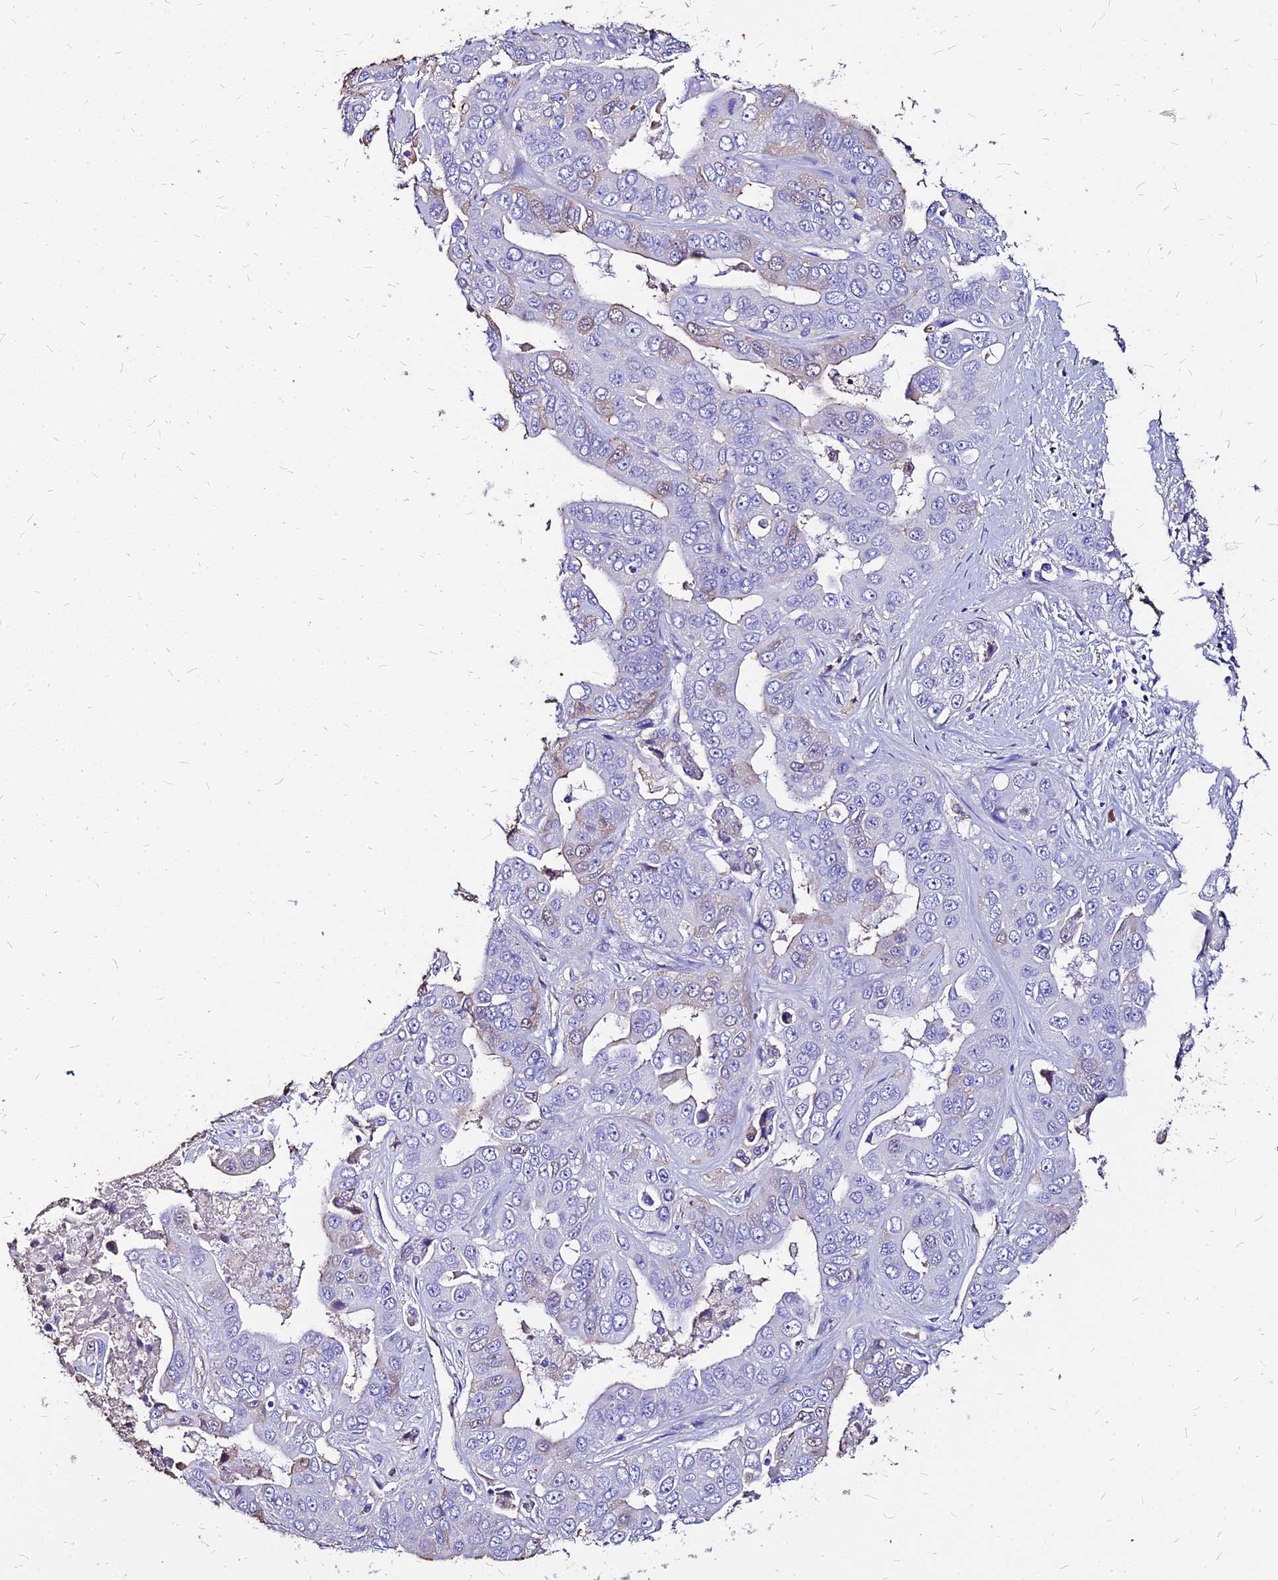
{"staining": {"intensity": "negative", "quantity": "none", "location": "none"}, "tissue": "liver cancer", "cell_type": "Tumor cells", "image_type": "cancer", "snomed": [{"axis": "morphology", "description": "Cholangiocarcinoma"}, {"axis": "topography", "description": "Liver"}], "caption": "DAB immunohistochemical staining of human liver cancer demonstrates no significant positivity in tumor cells.", "gene": "NME5", "patient": {"sex": "female", "age": 52}}